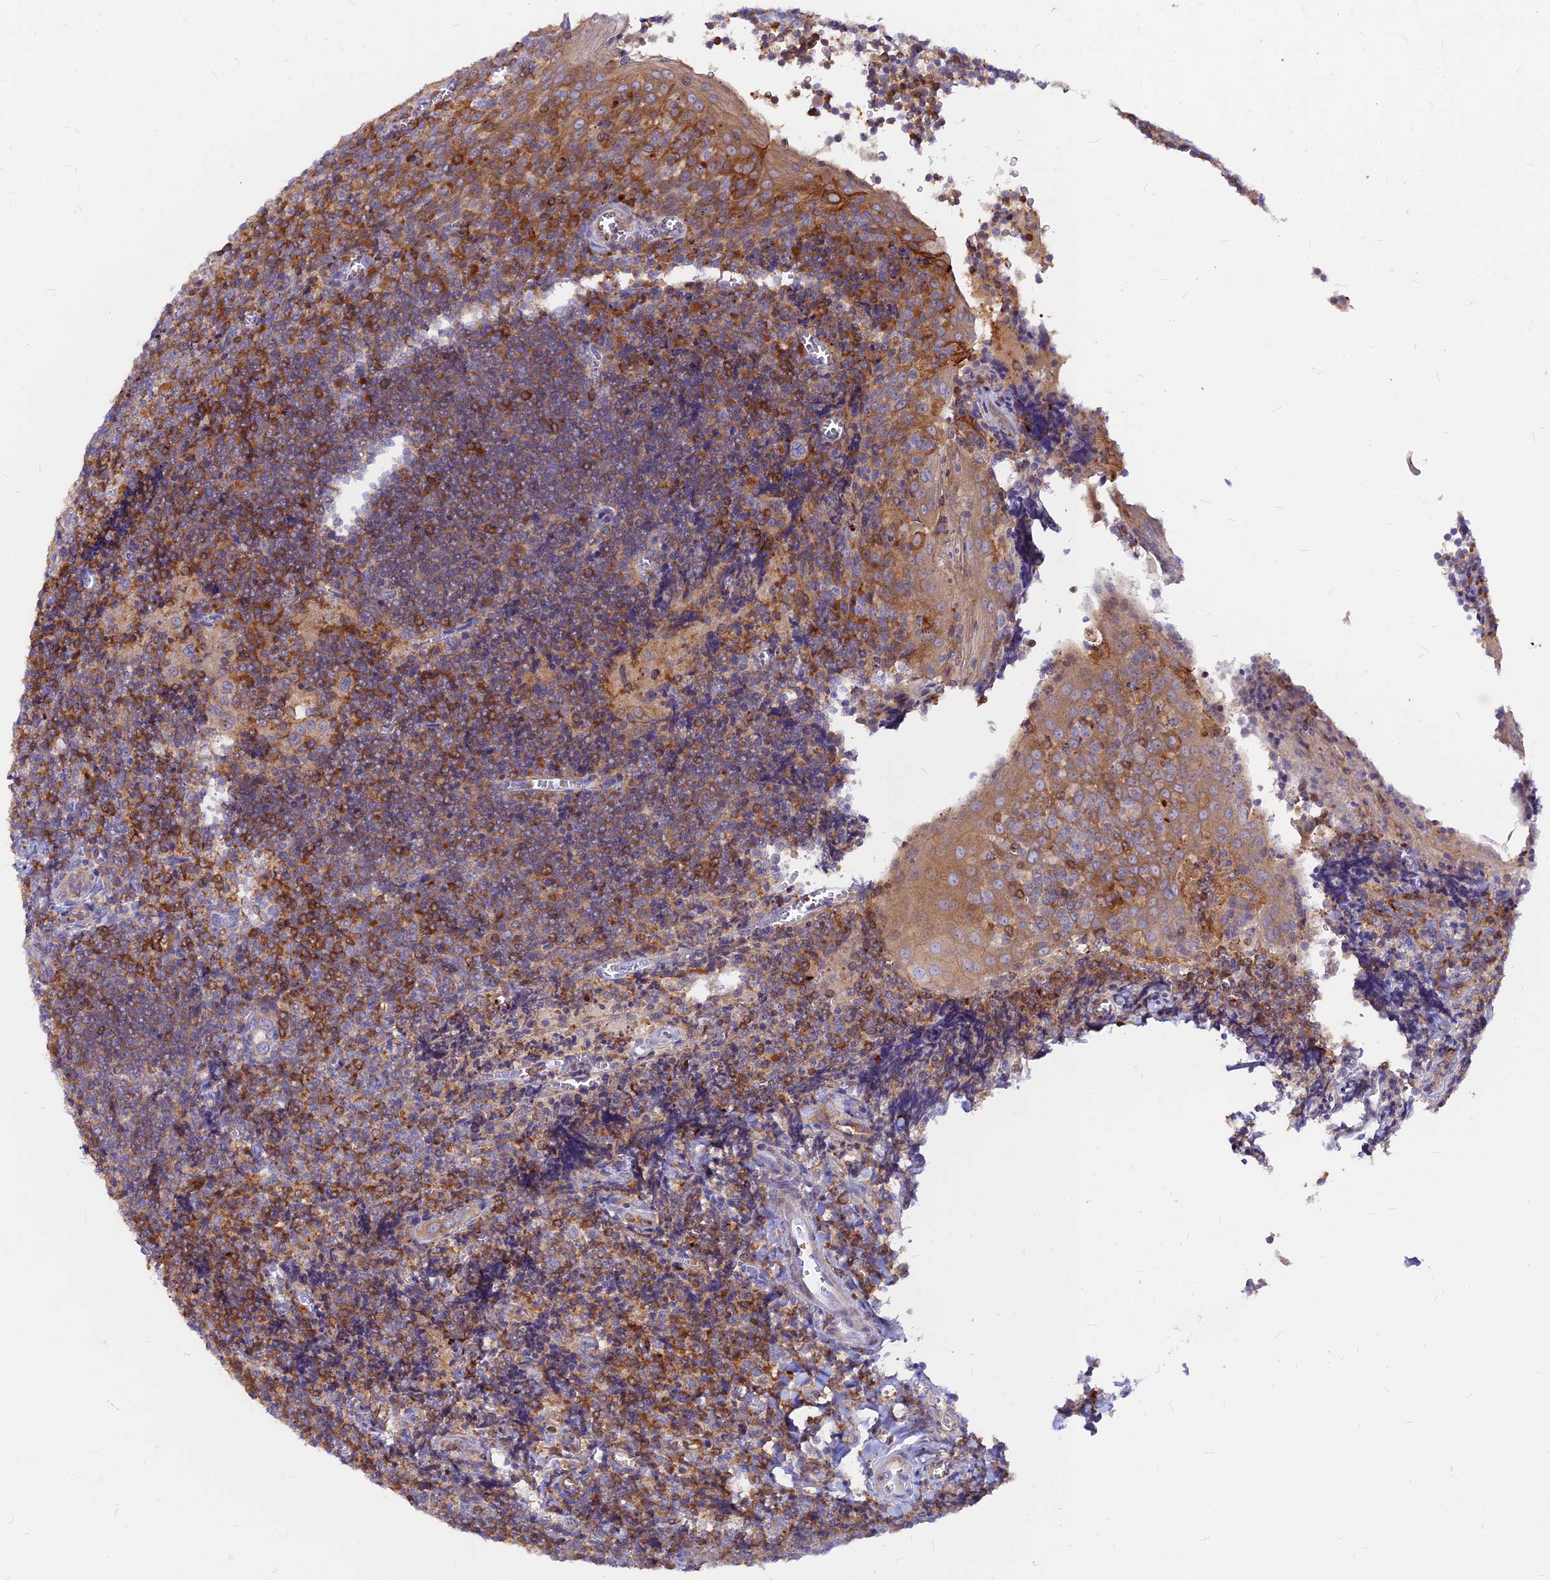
{"staining": {"intensity": "moderate", "quantity": "<25%", "location": "cytoplasmic/membranous"}, "tissue": "tonsil", "cell_type": "Germinal center cells", "image_type": "normal", "snomed": [{"axis": "morphology", "description": "Normal tissue, NOS"}, {"axis": "topography", "description": "Tonsil"}], "caption": "Immunohistochemistry photomicrograph of normal tonsil stained for a protein (brown), which shows low levels of moderate cytoplasmic/membranous expression in about <25% of germinal center cells.", "gene": "DENND2D", "patient": {"sex": "male", "age": 27}}